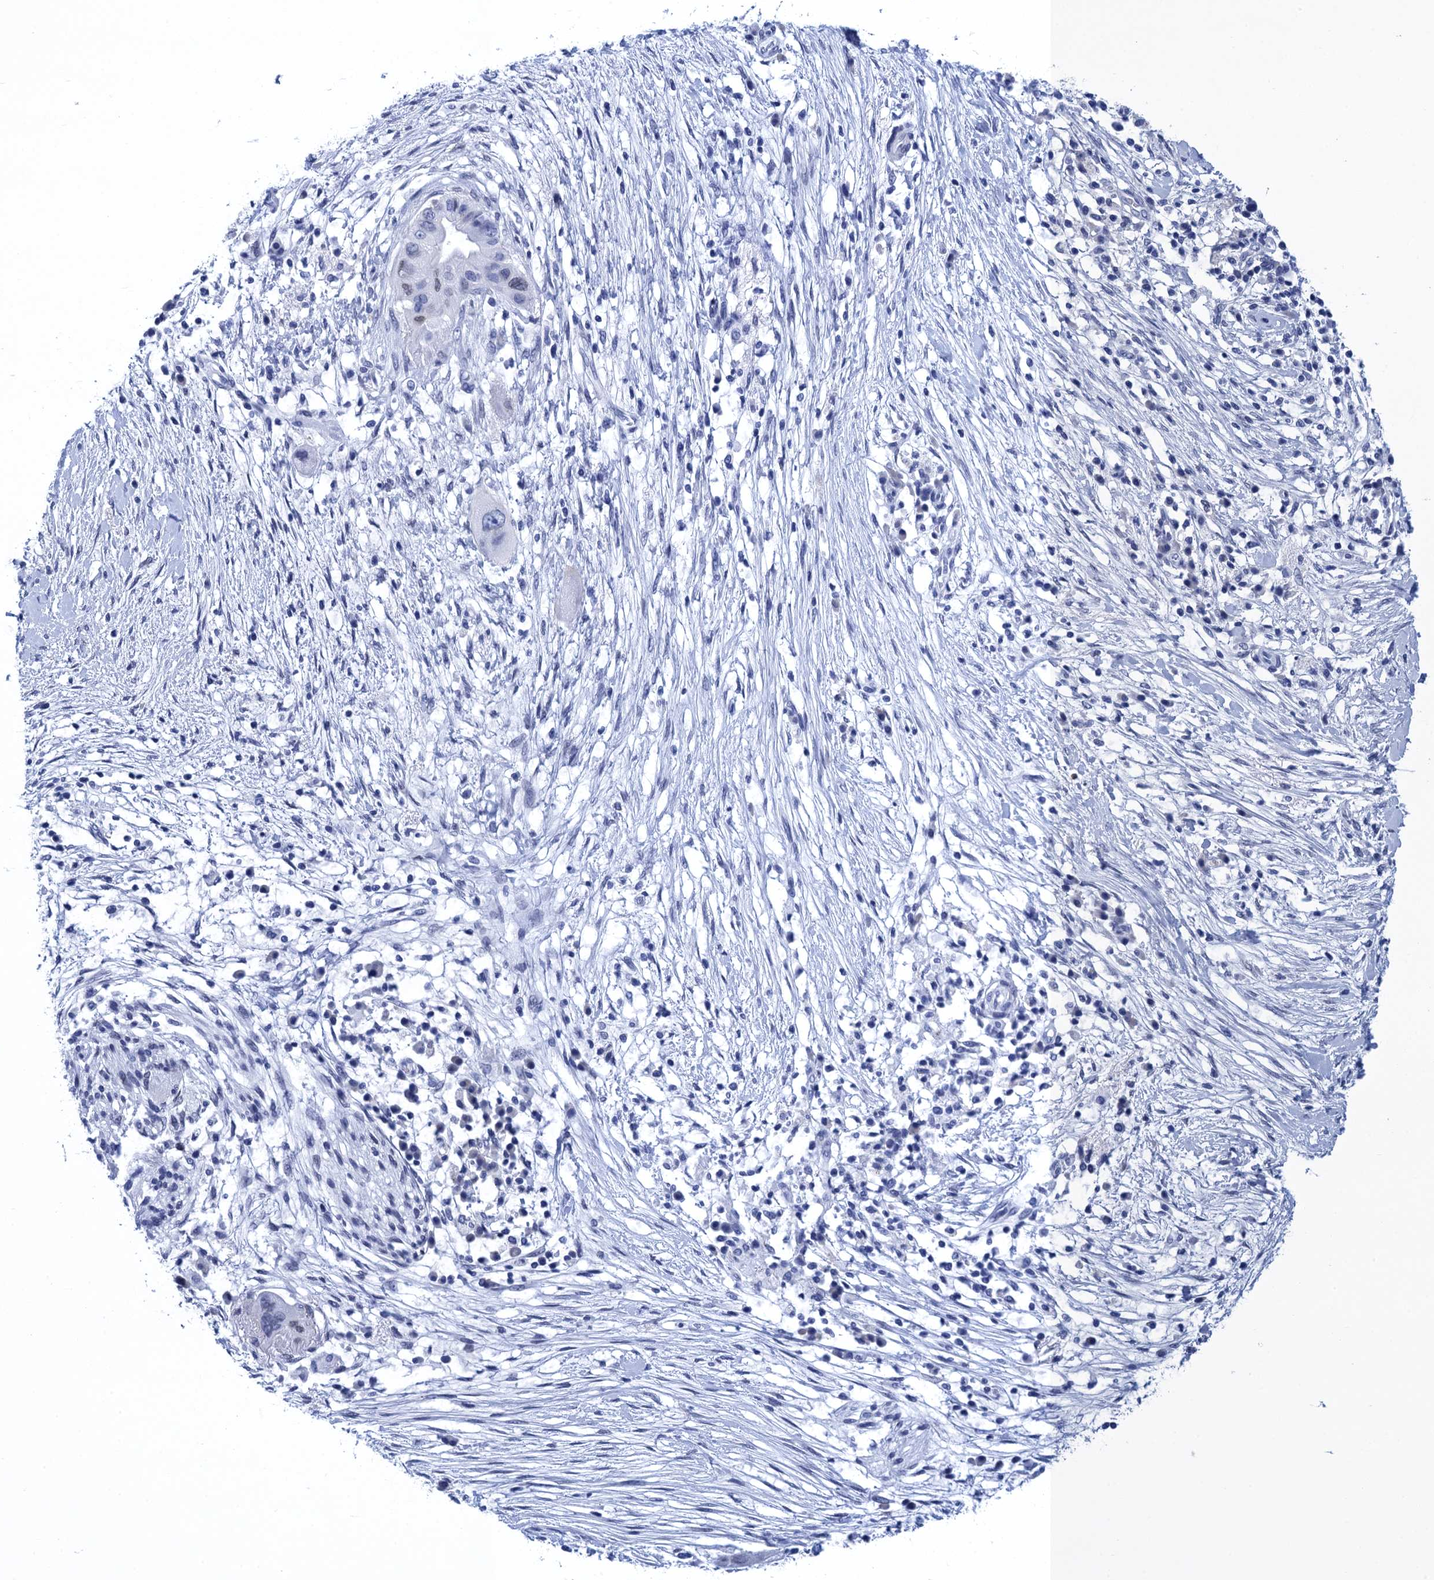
{"staining": {"intensity": "negative", "quantity": "none", "location": "none"}, "tissue": "pancreatic cancer", "cell_type": "Tumor cells", "image_type": "cancer", "snomed": [{"axis": "morphology", "description": "Adenocarcinoma, NOS"}, {"axis": "topography", "description": "Pancreas"}], "caption": "IHC of human pancreatic adenocarcinoma reveals no expression in tumor cells. (DAB (3,3'-diaminobenzidine) IHC visualized using brightfield microscopy, high magnification).", "gene": "METTL25", "patient": {"sex": "male", "age": 68}}